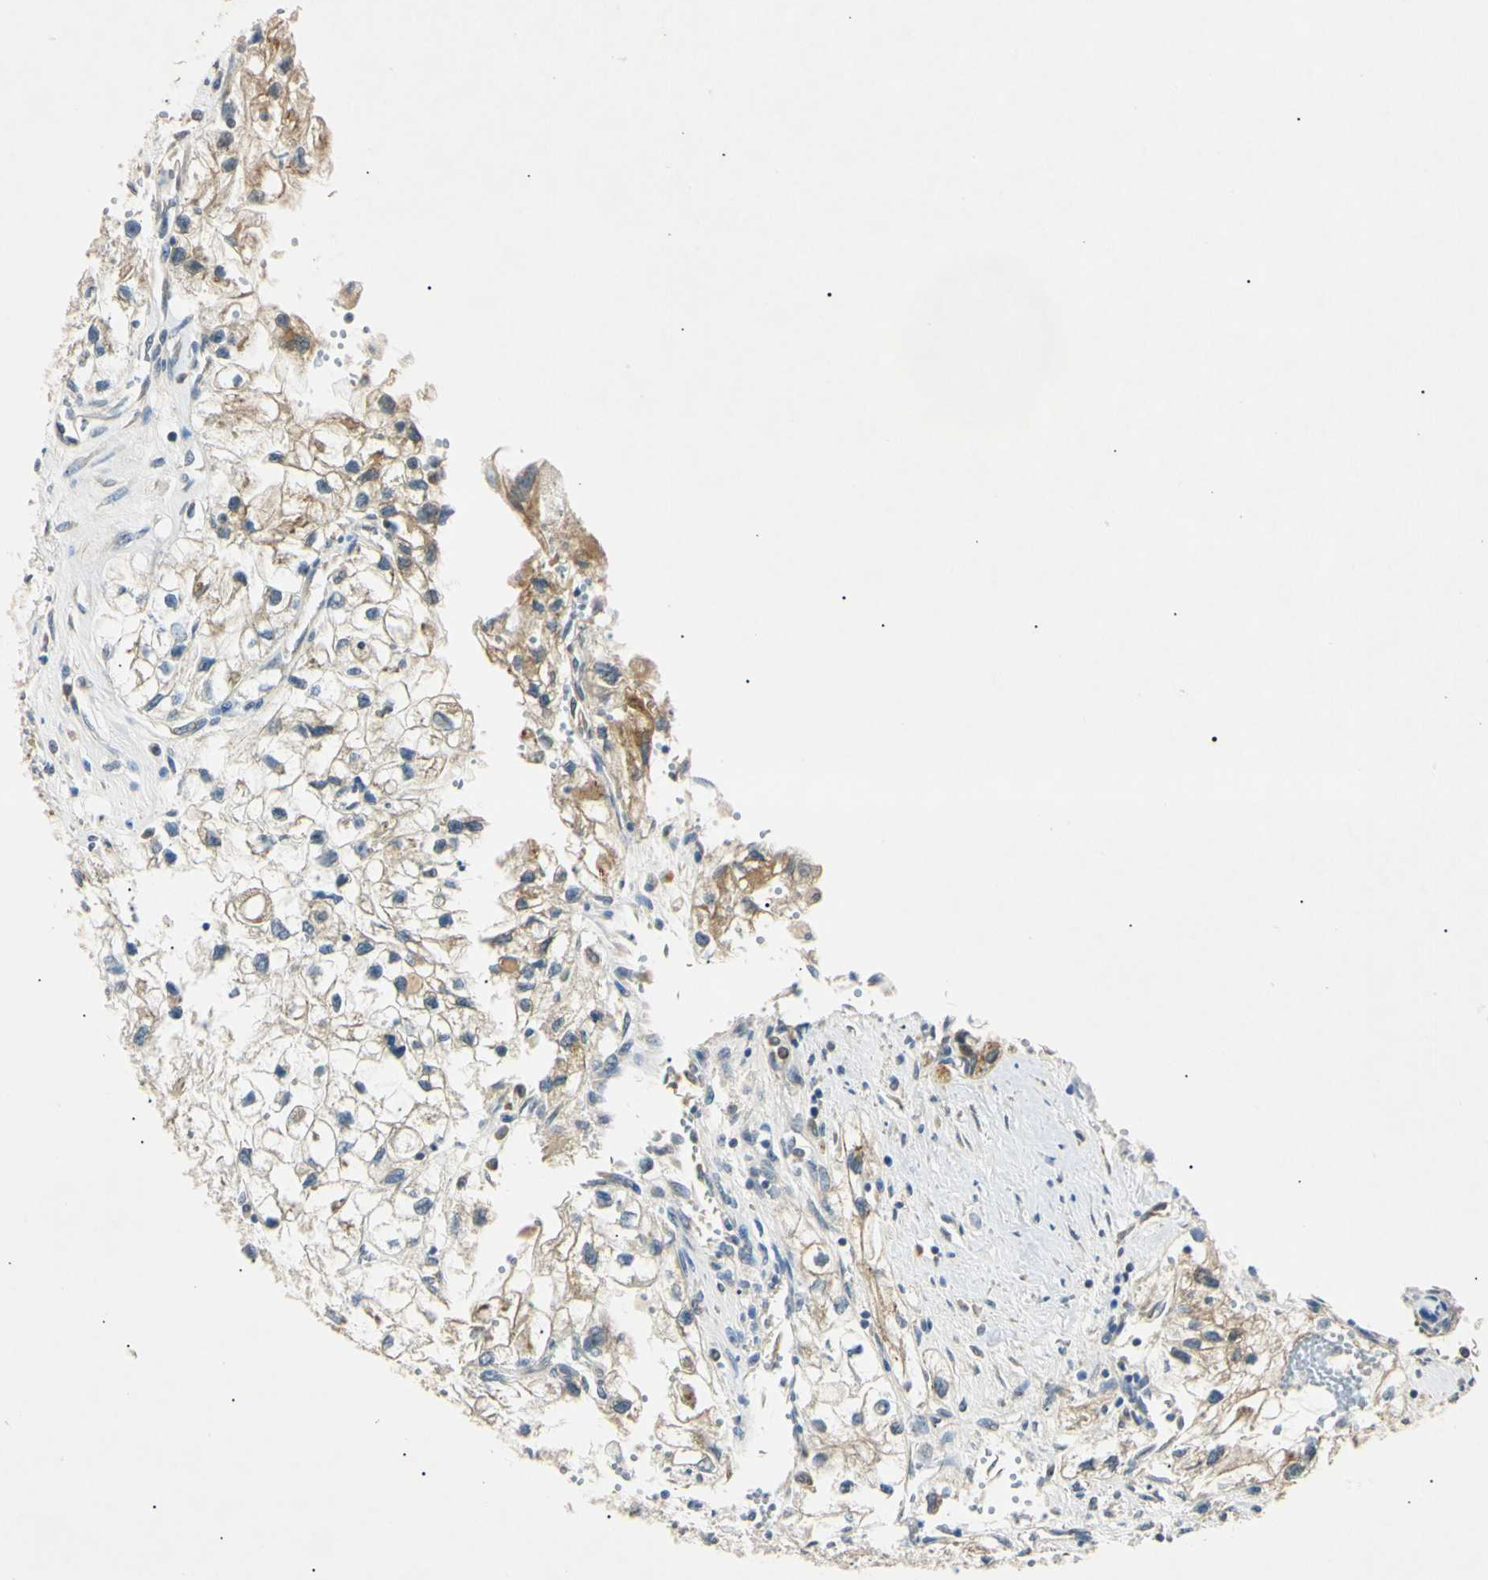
{"staining": {"intensity": "weak", "quantity": "<25%", "location": "cytoplasmic/membranous"}, "tissue": "renal cancer", "cell_type": "Tumor cells", "image_type": "cancer", "snomed": [{"axis": "morphology", "description": "Adenocarcinoma, NOS"}, {"axis": "topography", "description": "Kidney"}], "caption": "A micrograph of renal adenocarcinoma stained for a protein demonstrates no brown staining in tumor cells.", "gene": "DNAJB12", "patient": {"sex": "female", "age": 70}}